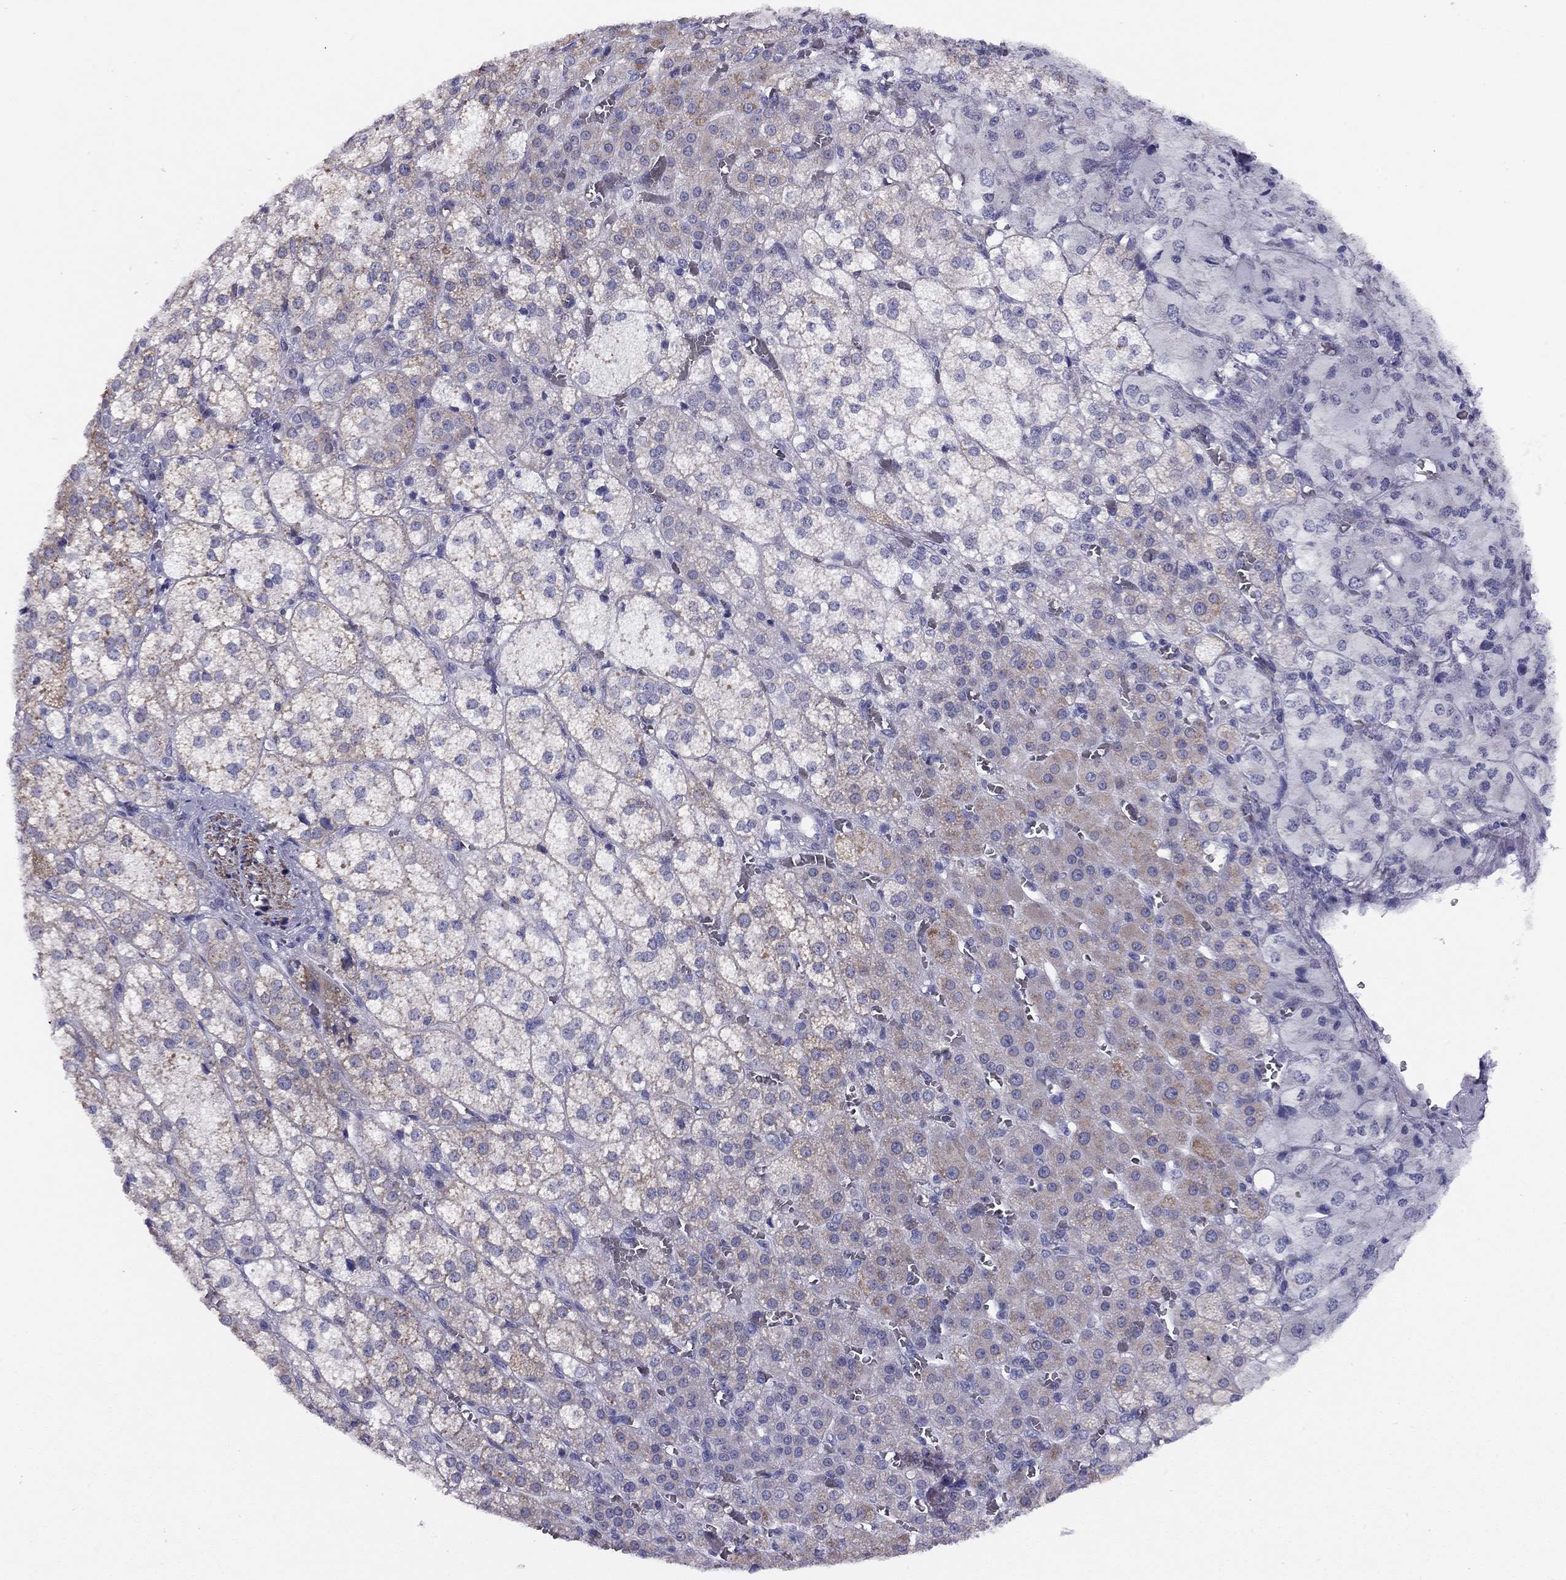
{"staining": {"intensity": "moderate", "quantity": "<25%", "location": "cytoplasmic/membranous"}, "tissue": "adrenal gland", "cell_type": "Glandular cells", "image_type": "normal", "snomed": [{"axis": "morphology", "description": "Normal tissue, NOS"}, {"axis": "topography", "description": "Adrenal gland"}], "caption": "IHC micrograph of normal adrenal gland: human adrenal gland stained using IHC demonstrates low levels of moderate protein expression localized specifically in the cytoplasmic/membranous of glandular cells, appearing as a cytoplasmic/membranous brown color.", "gene": "CITED1", "patient": {"sex": "female", "age": 60}}